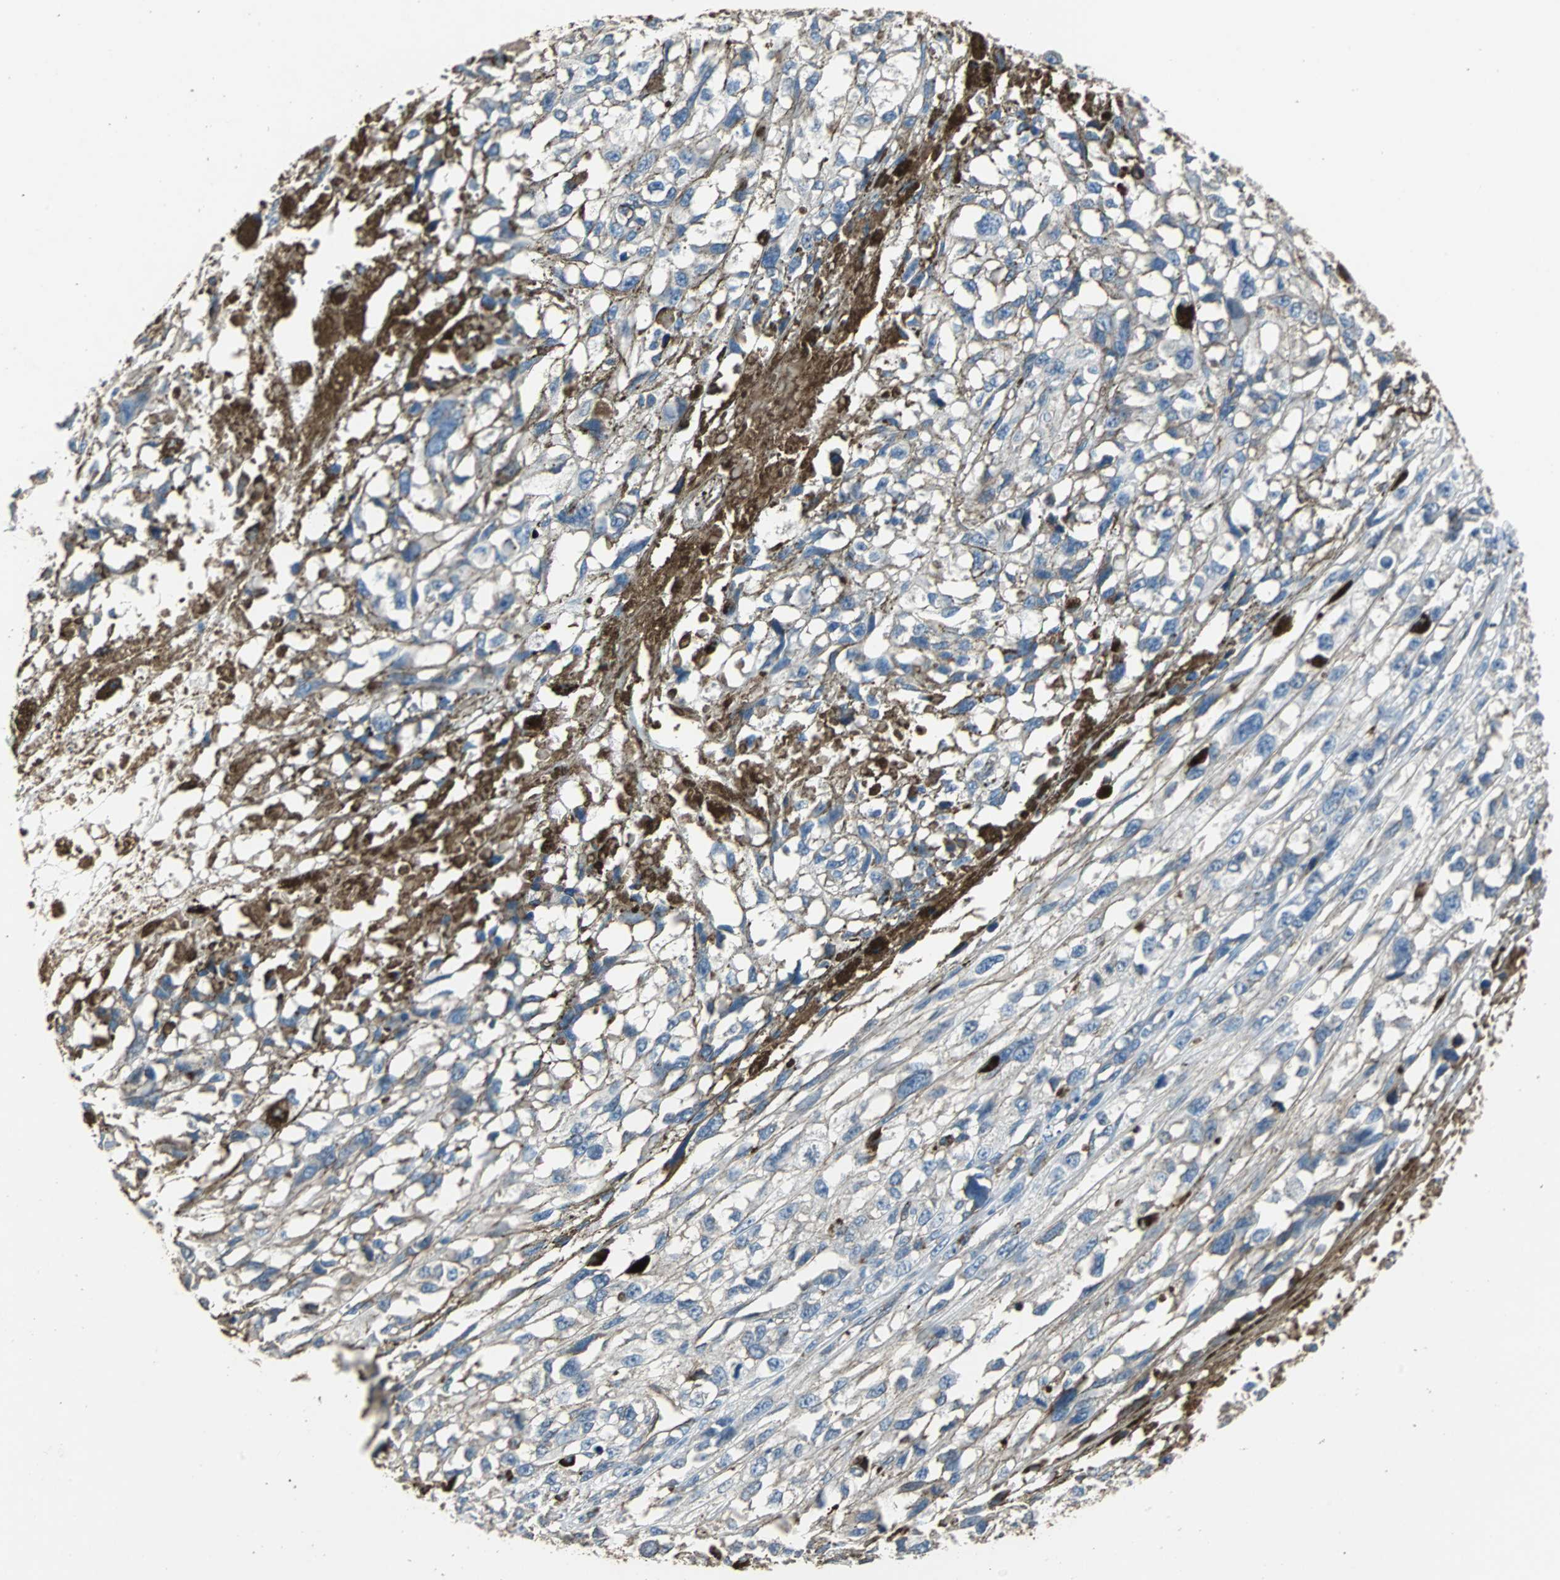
{"staining": {"intensity": "weak", "quantity": "25%-75%", "location": "cytoplasmic/membranous"}, "tissue": "melanoma", "cell_type": "Tumor cells", "image_type": "cancer", "snomed": [{"axis": "morphology", "description": "Malignant melanoma, Metastatic site"}, {"axis": "topography", "description": "Lymph node"}], "caption": "Protein staining displays weak cytoplasmic/membranous positivity in about 25%-75% of tumor cells in melanoma.", "gene": "F11R", "patient": {"sex": "male", "age": 59}}